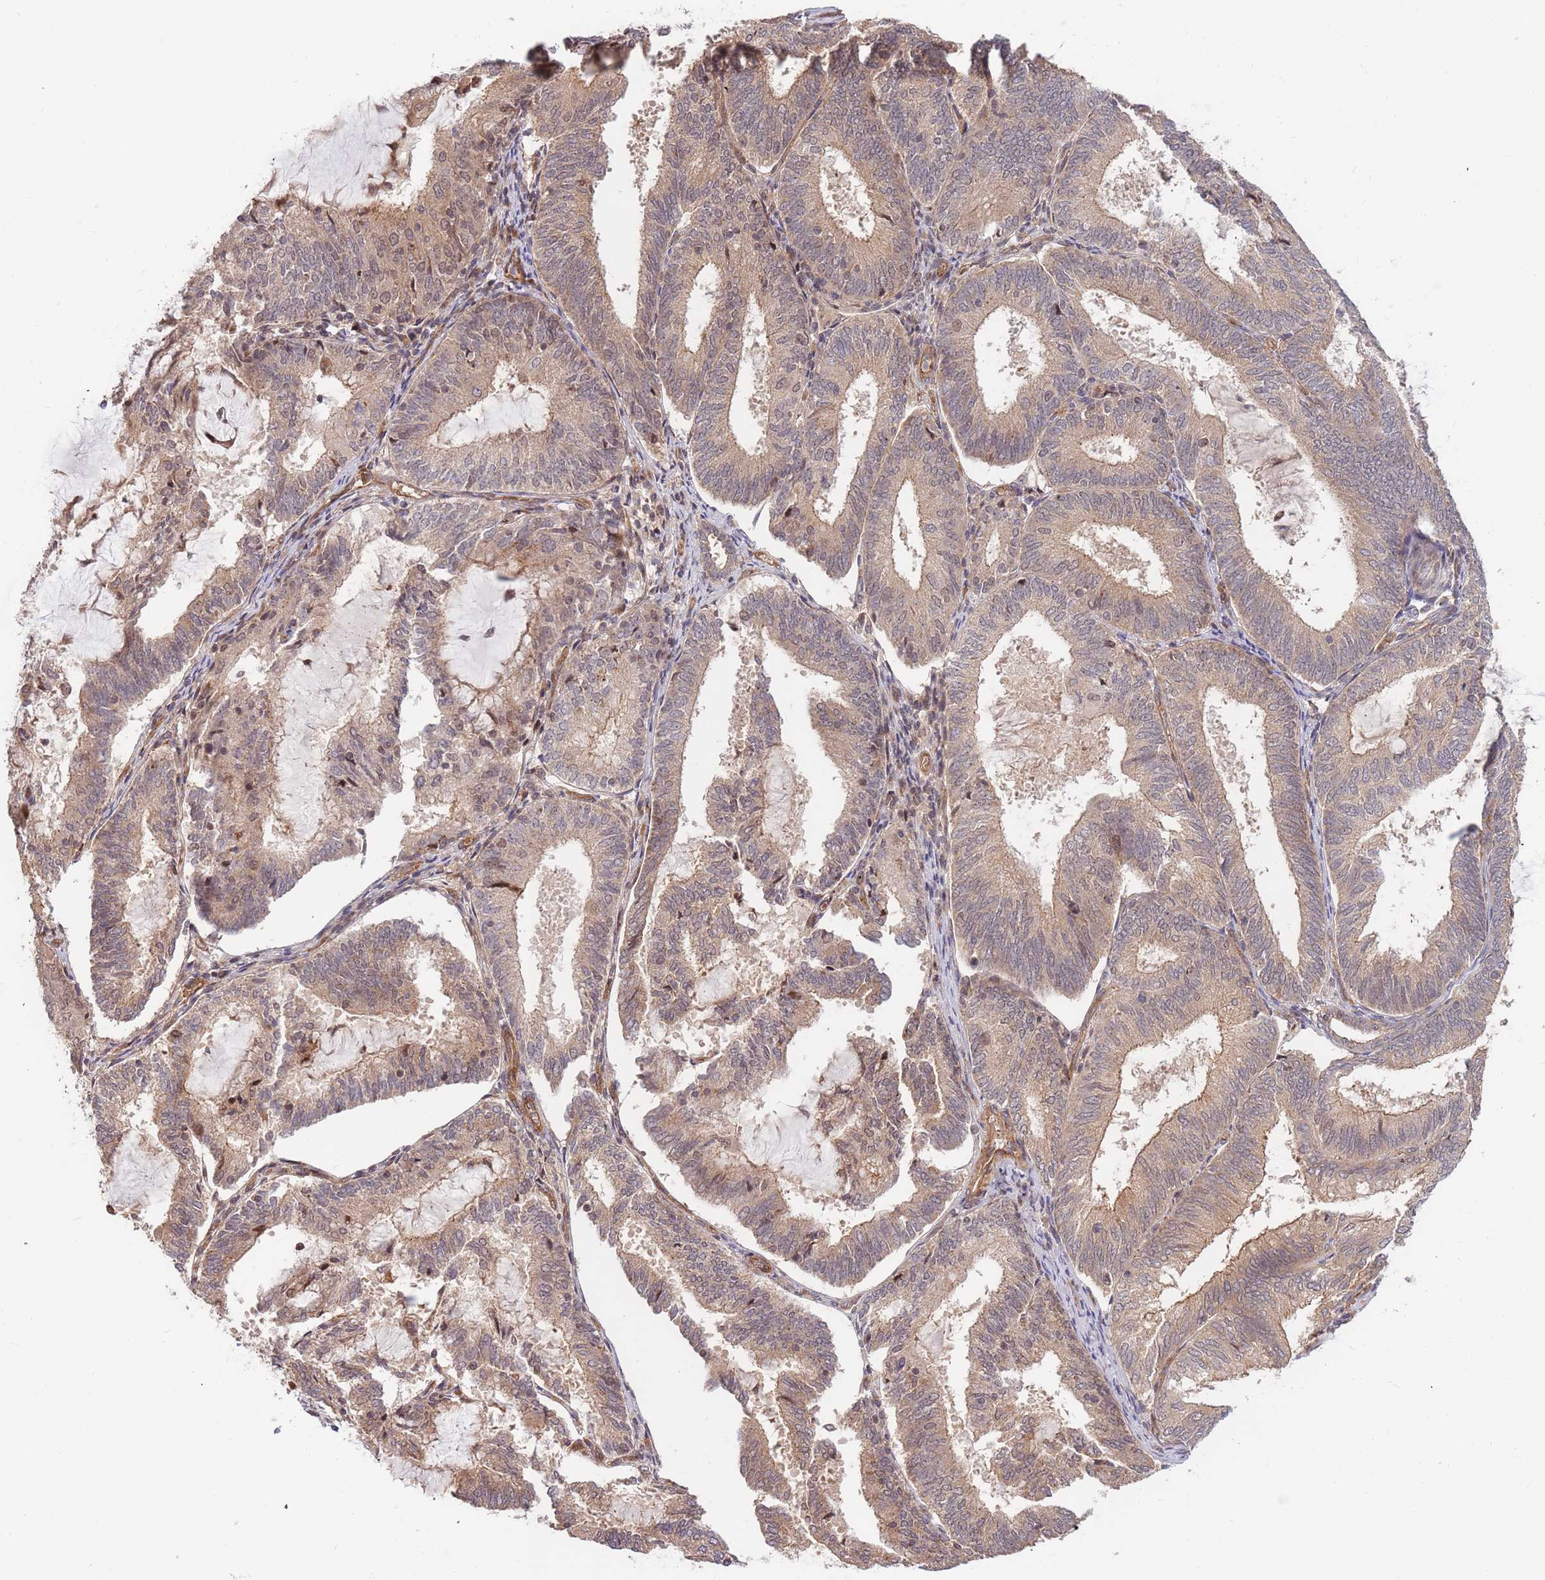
{"staining": {"intensity": "weak", "quantity": ">75%", "location": "cytoplasmic/membranous,nuclear"}, "tissue": "endometrial cancer", "cell_type": "Tumor cells", "image_type": "cancer", "snomed": [{"axis": "morphology", "description": "Adenocarcinoma, NOS"}, {"axis": "topography", "description": "Endometrium"}], "caption": "This is an image of immunohistochemistry staining of endometrial cancer (adenocarcinoma), which shows weak staining in the cytoplasmic/membranous and nuclear of tumor cells.", "gene": "HAUS3", "patient": {"sex": "female", "age": 81}}